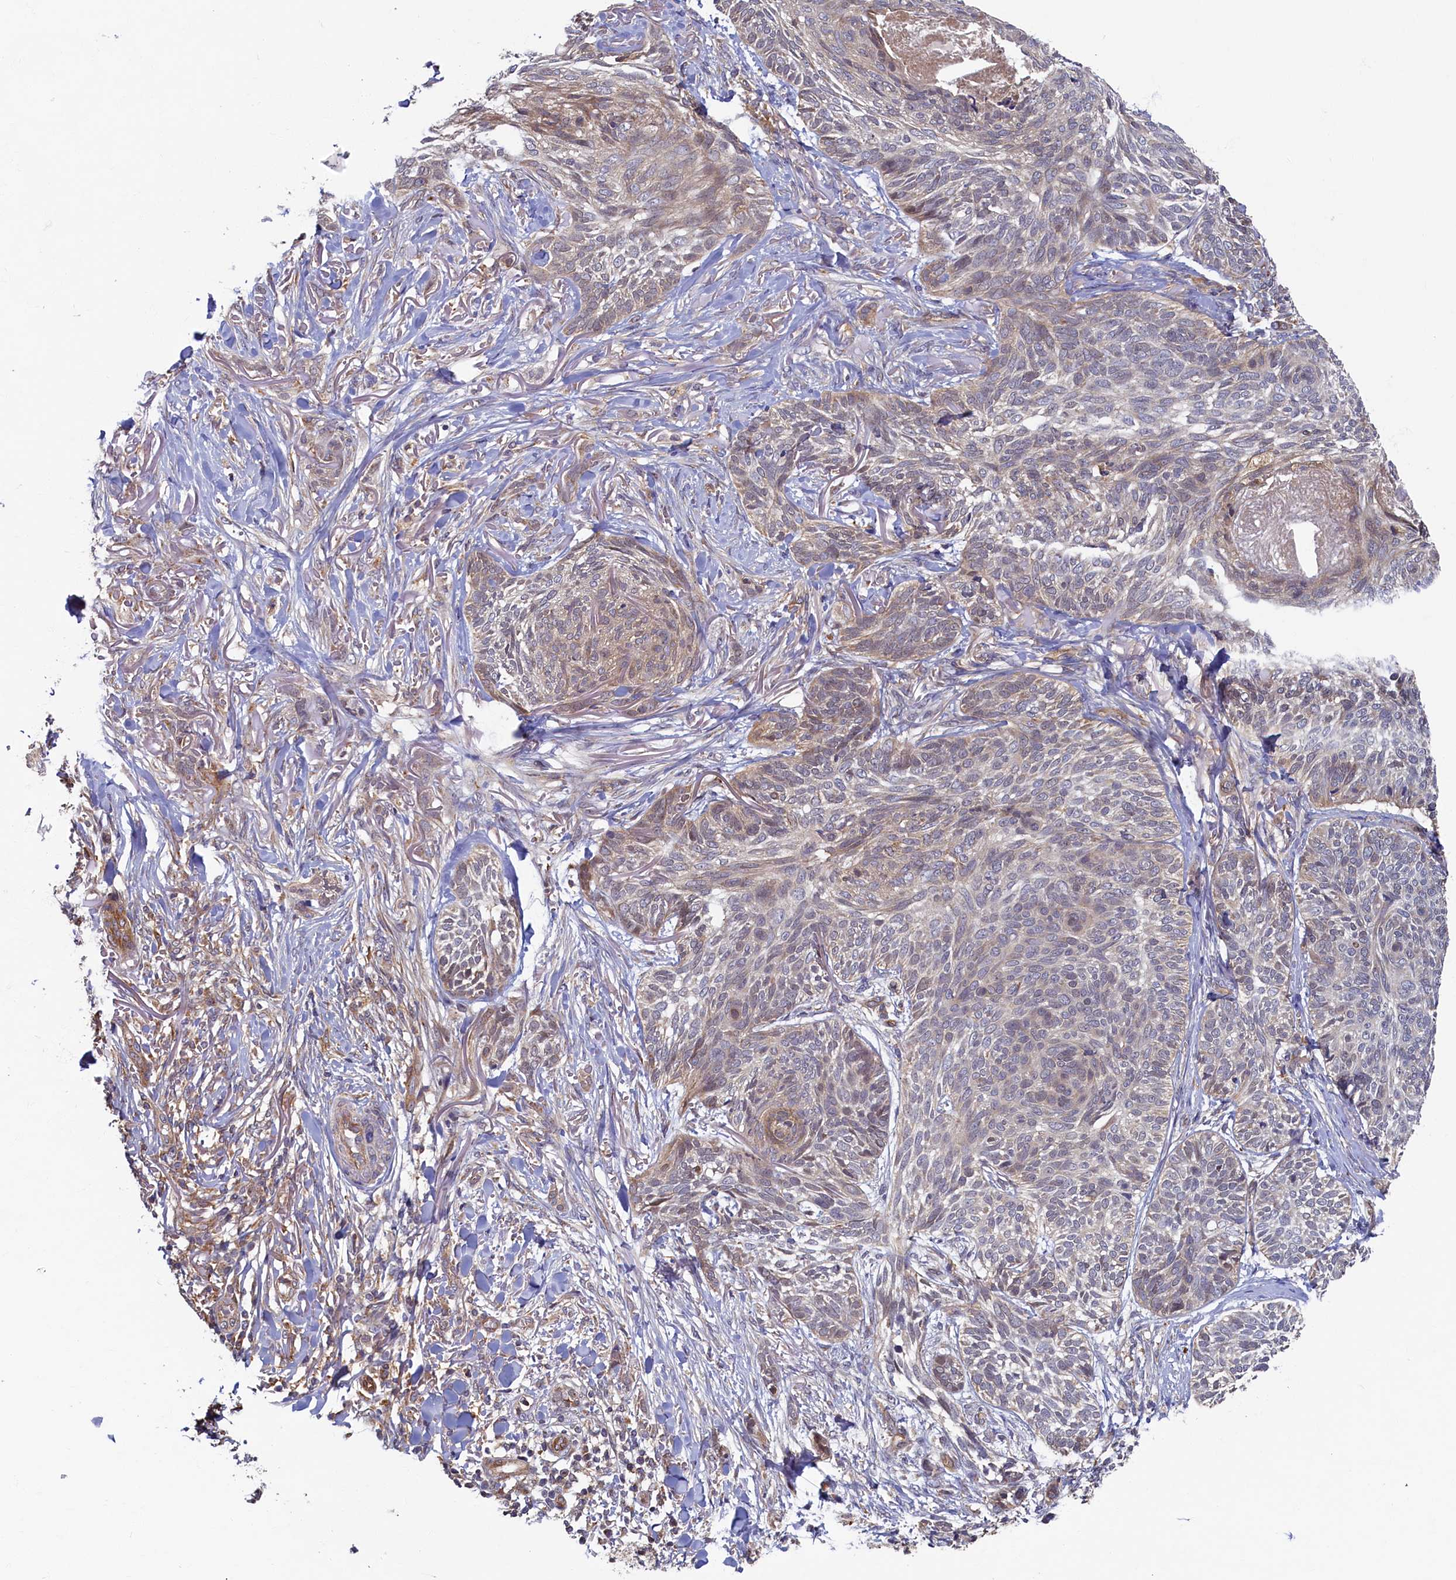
{"staining": {"intensity": "weak", "quantity": "25%-75%", "location": "cytoplasmic/membranous"}, "tissue": "skin cancer", "cell_type": "Tumor cells", "image_type": "cancer", "snomed": [{"axis": "morphology", "description": "Normal tissue, NOS"}, {"axis": "morphology", "description": "Basal cell carcinoma"}, {"axis": "topography", "description": "Skin"}], "caption": "Human skin basal cell carcinoma stained with a brown dye reveals weak cytoplasmic/membranous positive staining in approximately 25%-75% of tumor cells.", "gene": "STX12", "patient": {"sex": "male", "age": 66}}